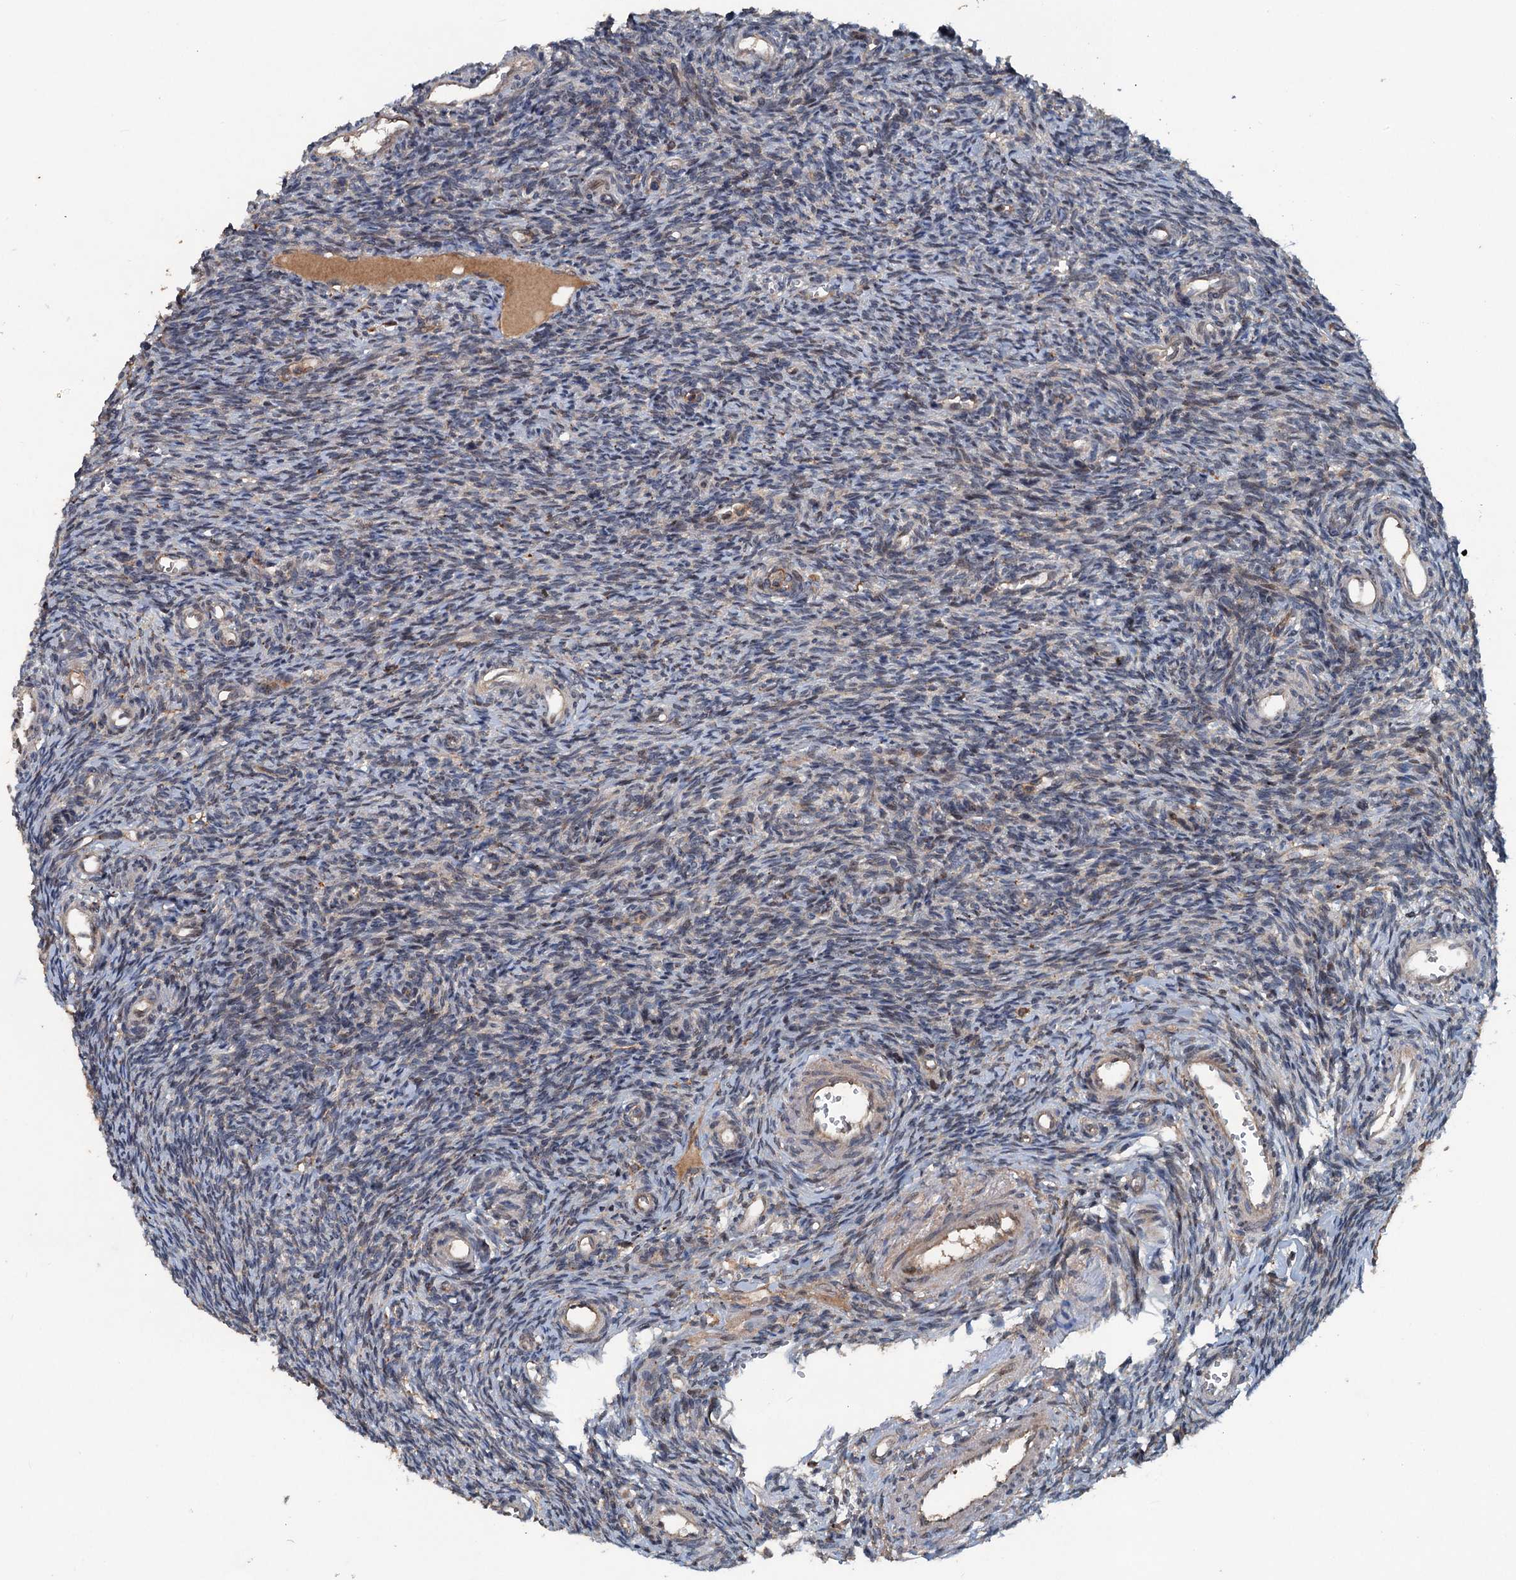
{"staining": {"intensity": "negative", "quantity": "none", "location": "none"}, "tissue": "ovary", "cell_type": "Ovarian stroma cells", "image_type": "normal", "snomed": [{"axis": "morphology", "description": "Normal tissue, NOS"}, {"axis": "topography", "description": "Ovary"}], "caption": "A photomicrograph of human ovary is negative for staining in ovarian stroma cells. Nuclei are stained in blue.", "gene": "TAPBPL", "patient": {"sex": "female", "age": 39}}